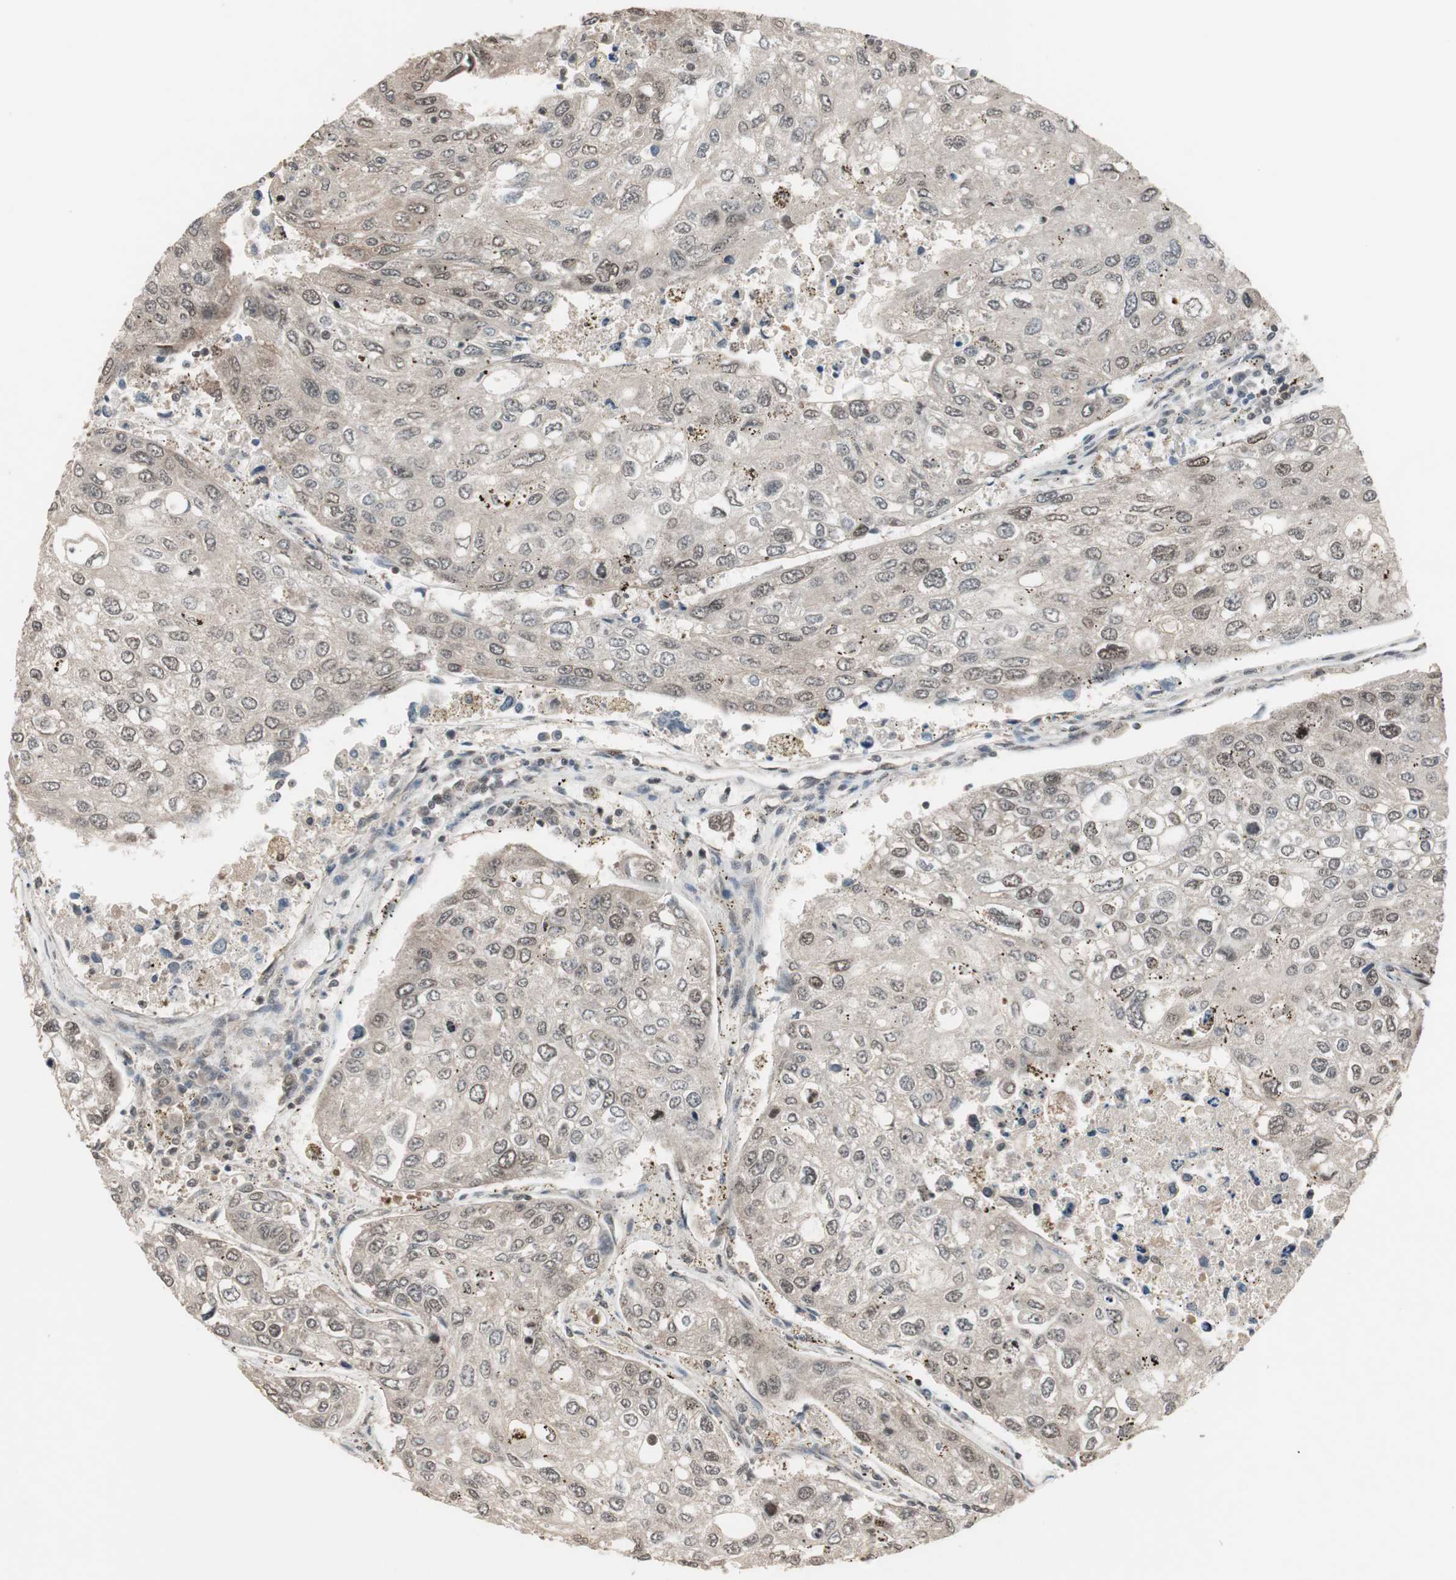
{"staining": {"intensity": "moderate", "quantity": "25%-75%", "location": "cytoplasmic/membranous"}, "tissue": "urothelial cancer", "cell_type": "Tumor cells", "image_type": "cancer", "snomed": [{"axis": "morphology", "description": "Urothelial carcinoma, High grade"}, {"axis": "topography", "description": "Lymph node"}, {"axis": "topography", "description": "Urinary bladder"}], "caption": "Immunohistochemistry photomicrograph of urothelial carcinoma (high-grade) stained for a protein (brown), which exhibits medium levels of moderate cytoplasmic/membranous positivity in approximately 25%-75% of tumor cells.", "gene": "DRAP1", "patient": {"sex": "male", "age": 51}}